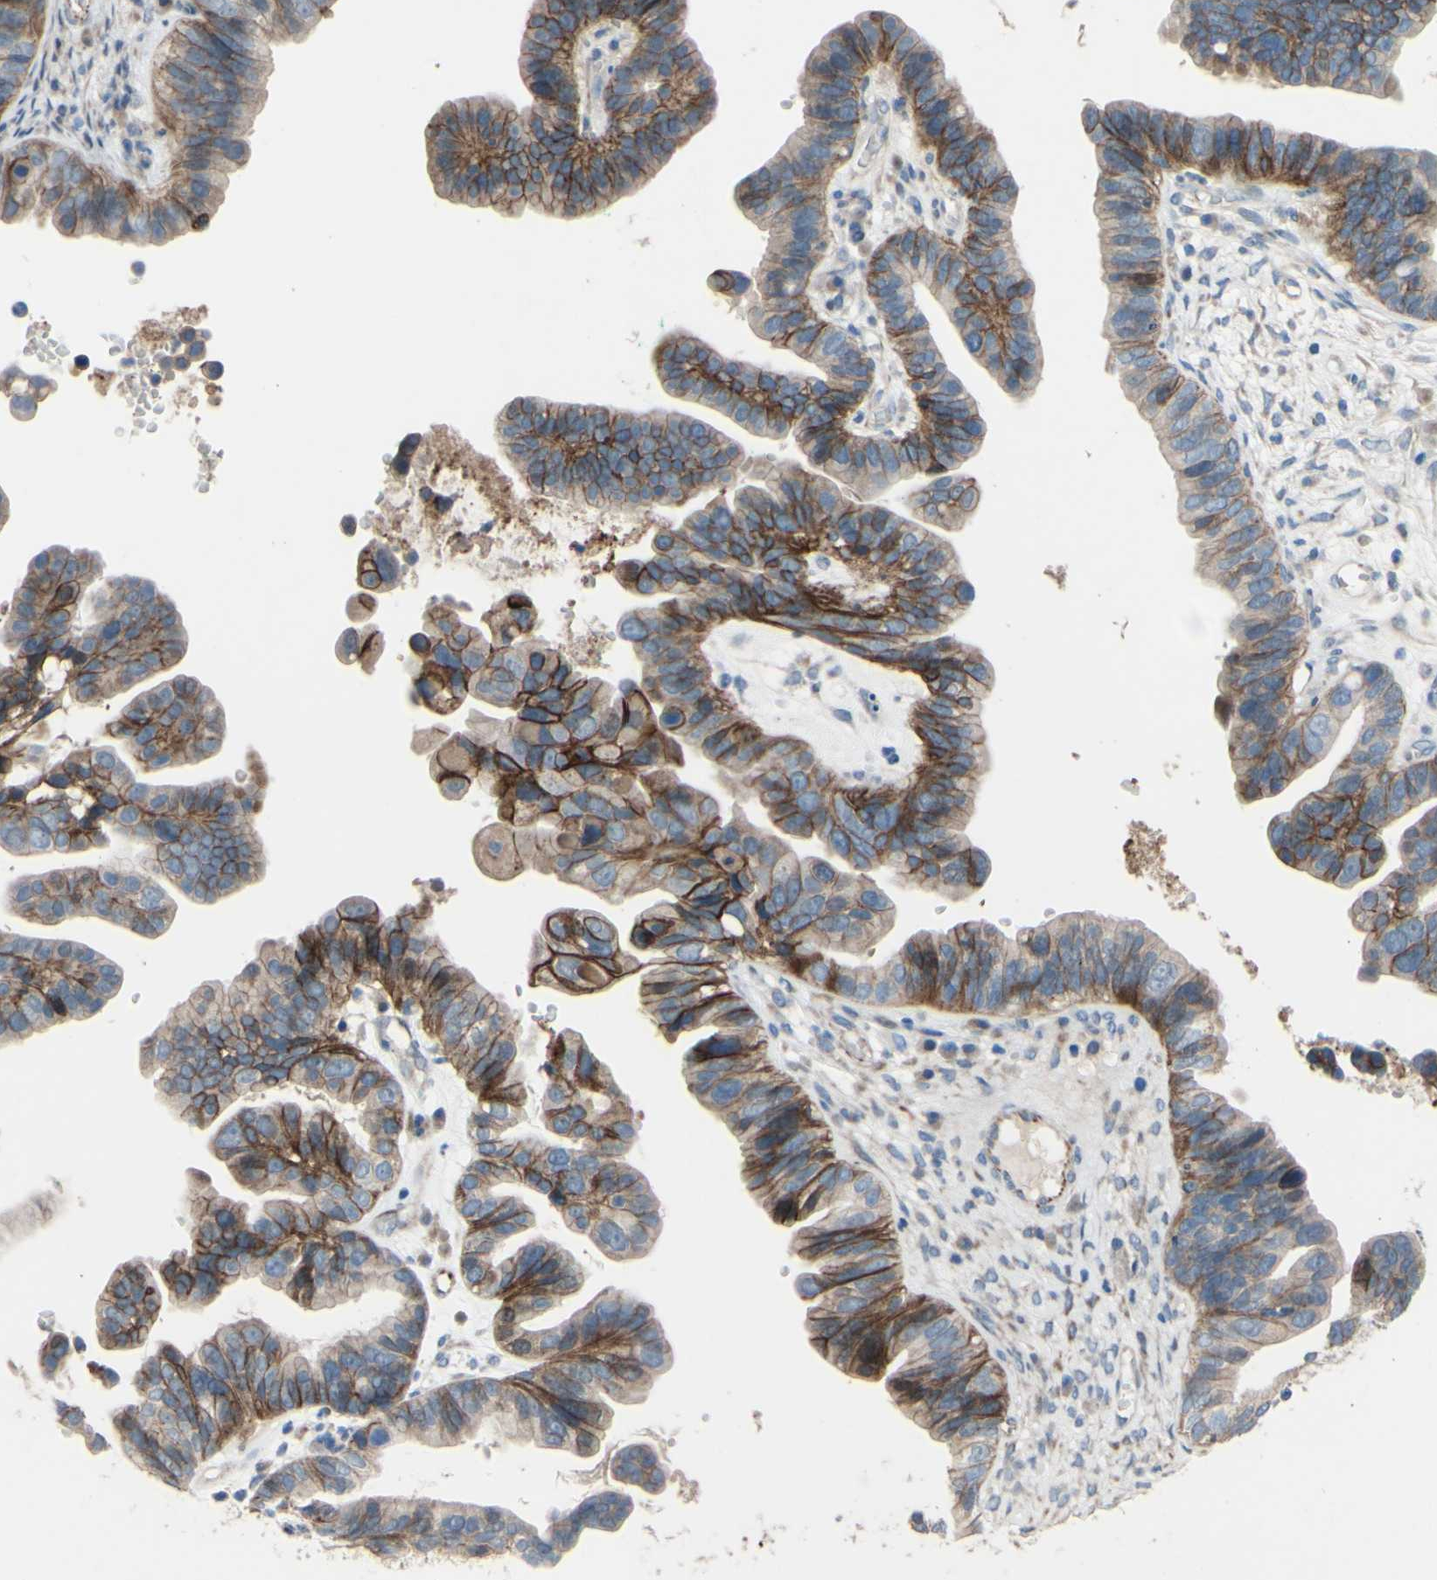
{"staining": {"intensity": "moderate", "quantity": "25%-75%", "location": "cytoplasmic/membranous"}, "tissue": "ovarian cancer", "cell_type": "Tumor cells", "image_type": "cancer", "snomed": [{"axis": "morphology", "description": "Cystadenocarcinoma, serous, NOS"}, {"axis": "topography", "description": "Ovary"}], "caption": "Serous cystadenocarcinoma (ovarian) stained with DAB immunohistochemistry (IHC) demonstrates medium levels of moderate cytoplasmic/membranous expression in approximately 25%-75% of tumor cells.", "gene": "CDCP1", "patient": {"sex": "female", "age": 56}}